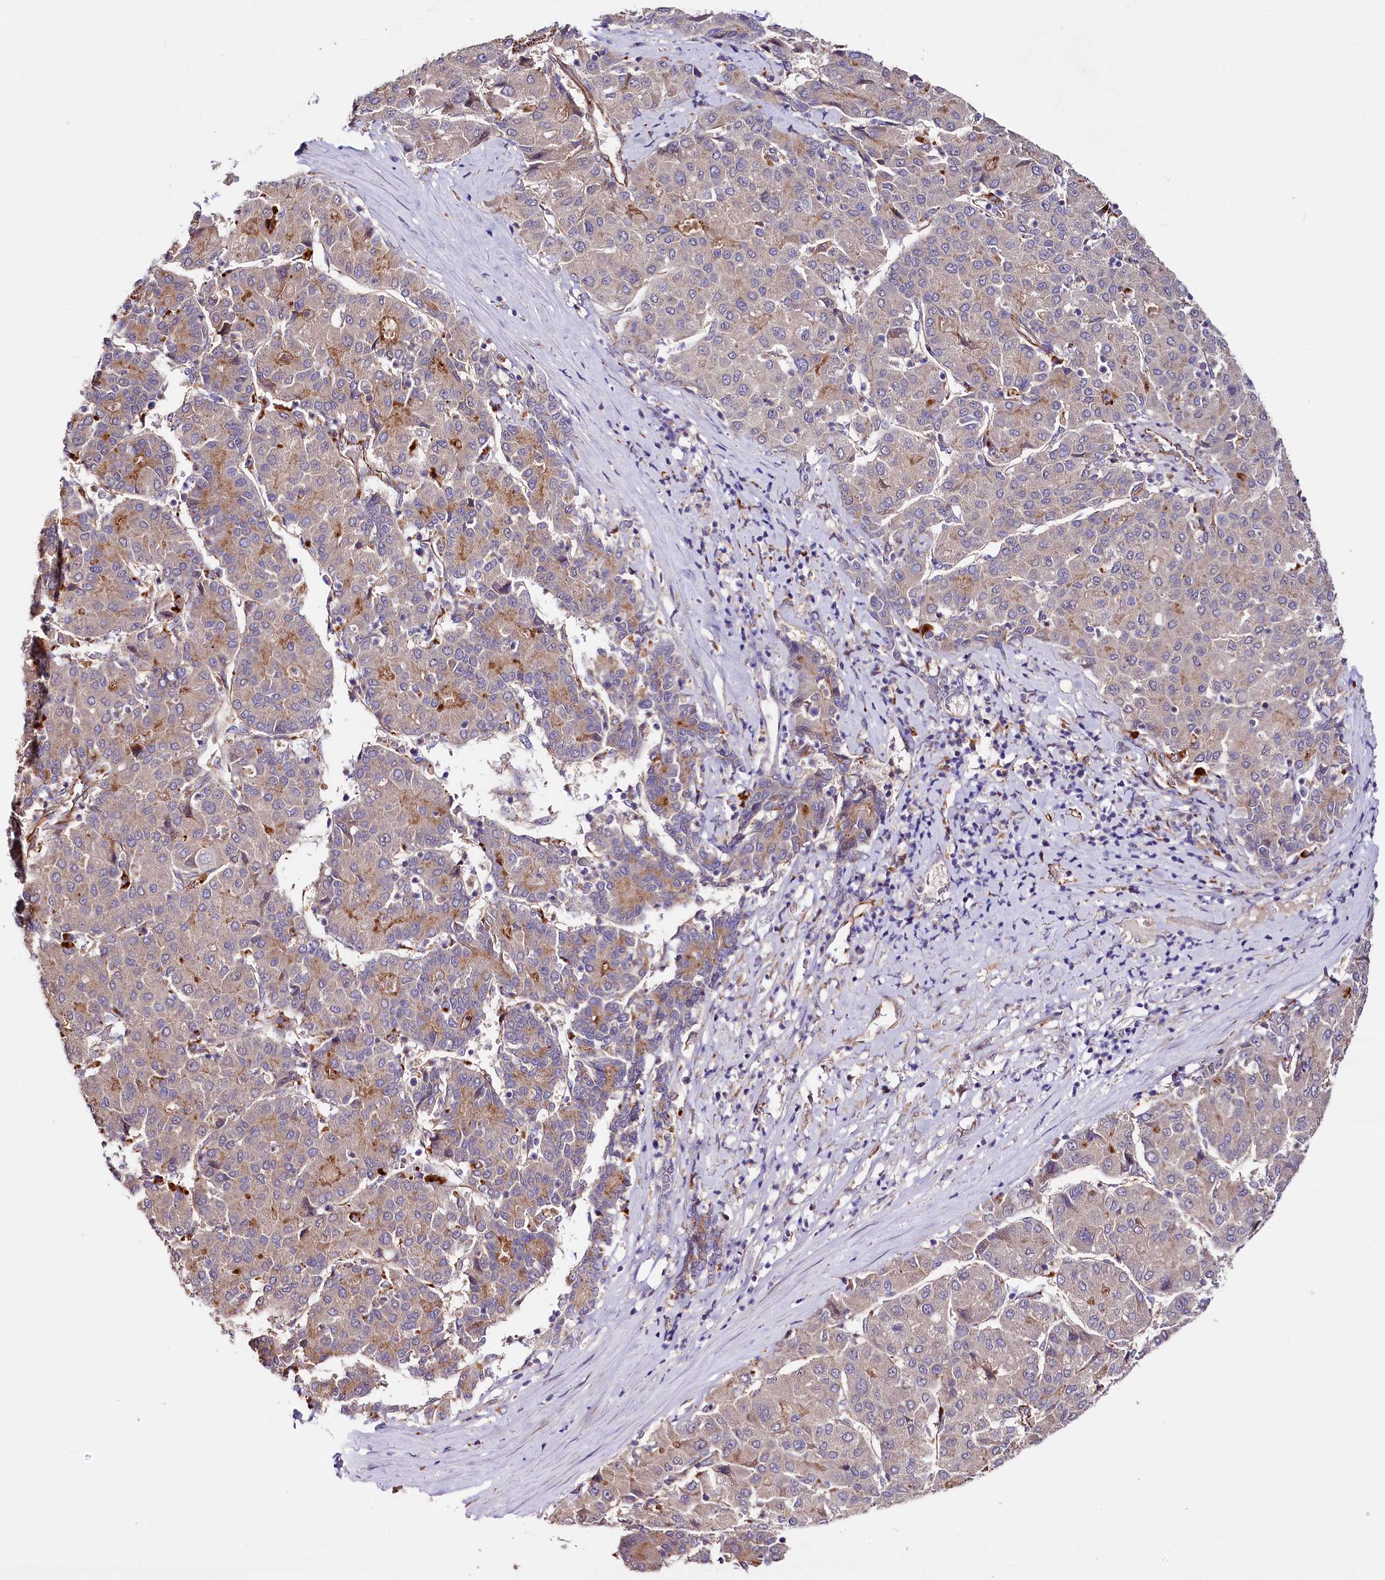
{"staining": {"intensity": "moderate", "quantity": "<25%", "location": "cytoplasmic/membranous"}, "tissue": "liver cancer", "cell_type": "Tumor cells", "image_type": "cancer", "snomed": [{"axis": "morphology", "description": "Carcinoma, Hepatocellular, NOS"}, {"axis": "topography", "description": "Liver"}], "caption": "Immunohistochemical staining of human liver cancer displays low levels of moderate cytoplasmic/membranous protein positivity in approximately <25% of tumor cells. (DAB (3,3'-diaminobenzidine) IHC with brightfield microscopy, high magnification).", "gene": "TTC12", "patient": {"sex": "male", "age": 65}}